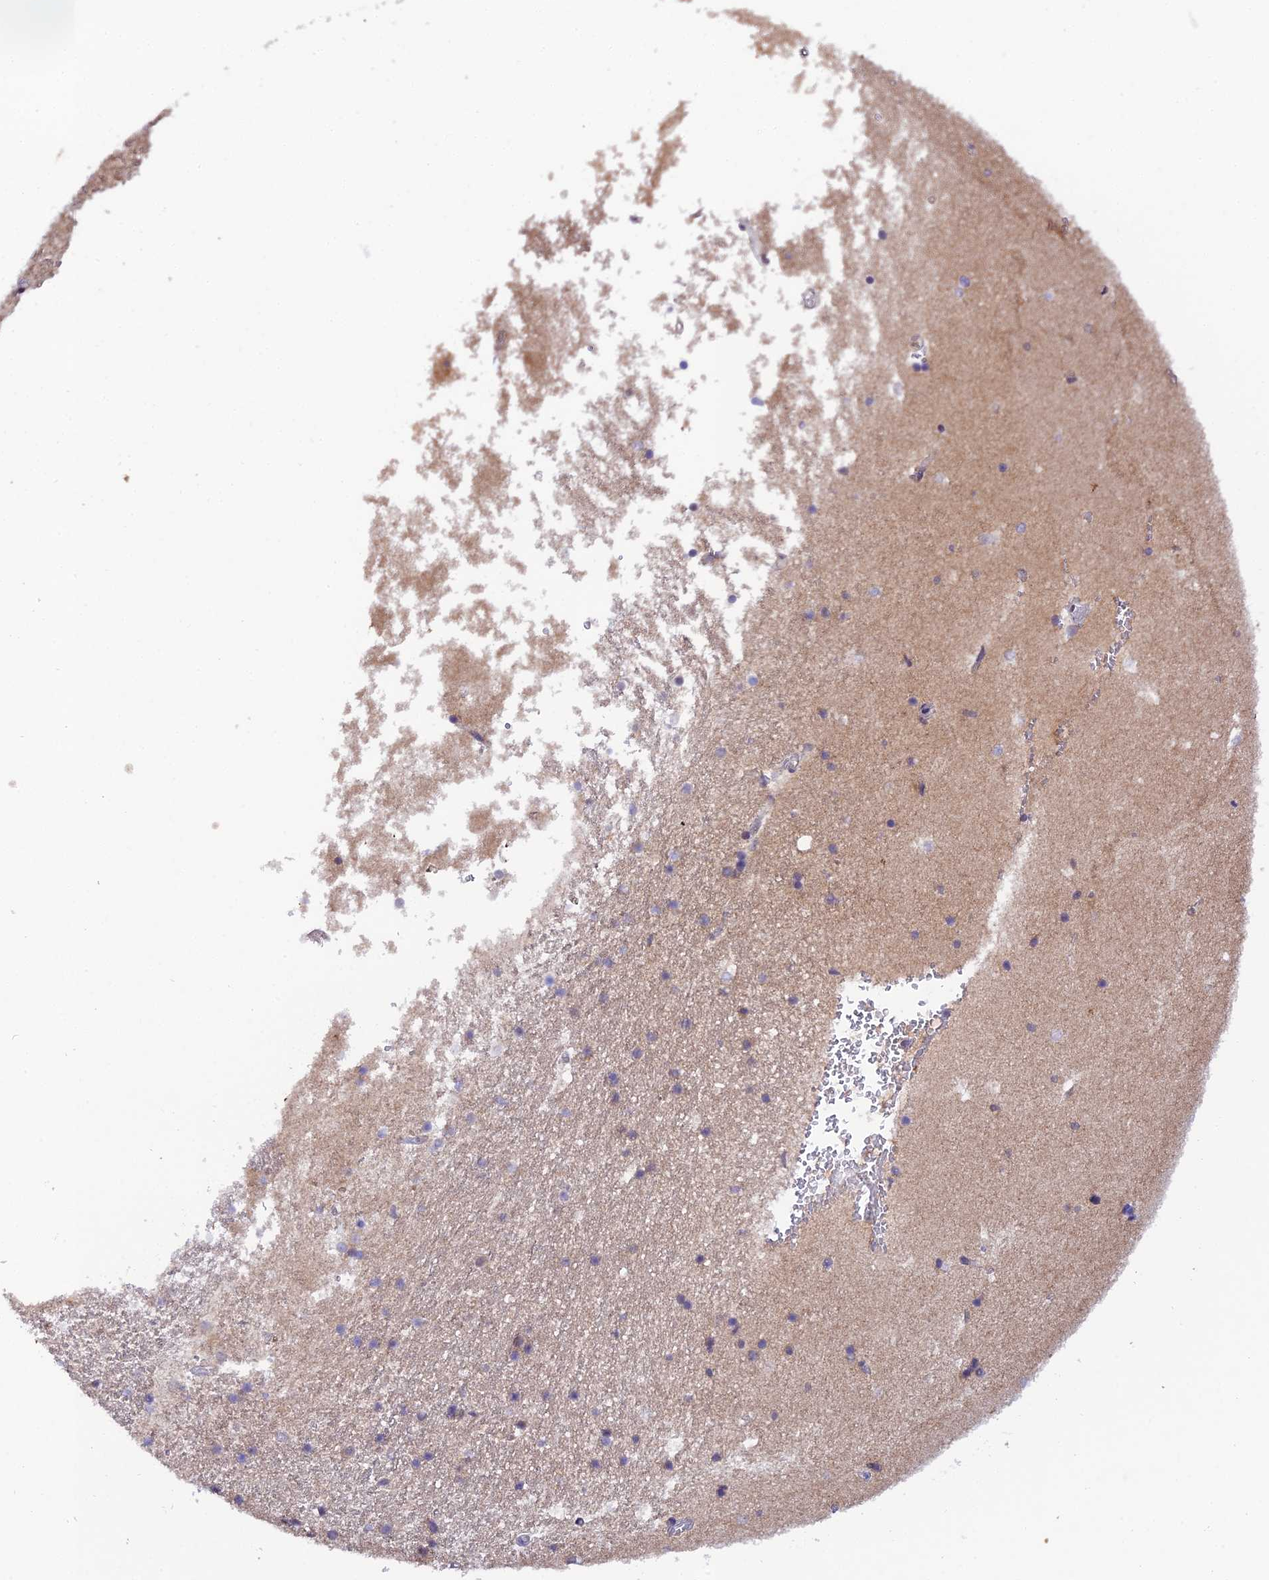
{"staining": {"intensity": "negative", "quantity": "none", "location": "none"}, "tissue": "hippocampus", "cell_type": "Glial cells", "image_type": "normal", "snomed": [{"axis": "morphology", "description": "Normal tissue, NOS"}, {"axis": "topography", "description": "Hippocampus"}], "caption": "The micrograph displays no staining of glial cells in unremarkable hippocampus.", "gene": "TRIM40", "patient": {"sex": "female", "age": 52}}